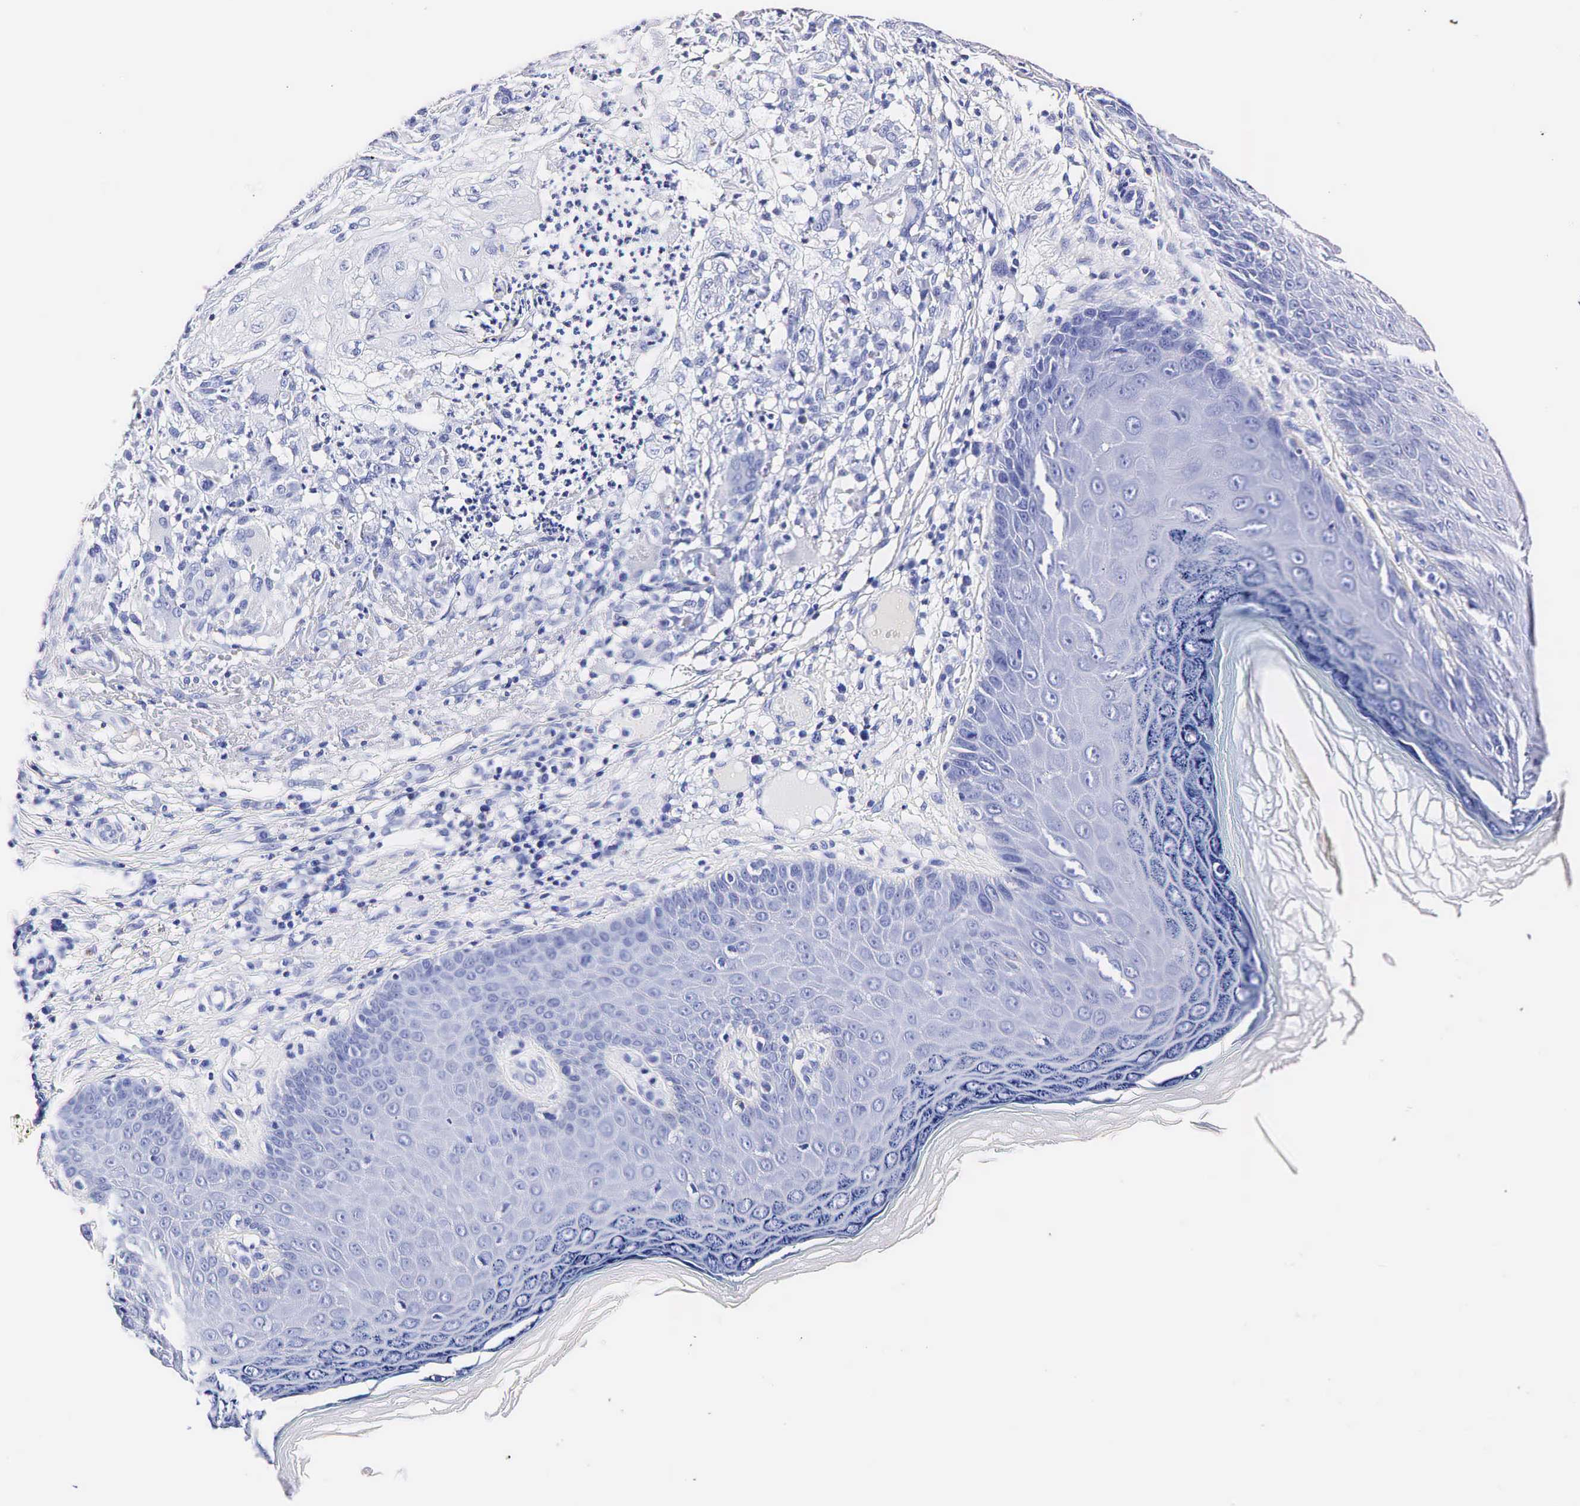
{"staining": {"intensity": "negative", "quantity": "none", "location": "none"}, "tissue": "skin cancer", "cell_type": "Tumor cells", "image_type": "cancer", "snomed": [{"axis": "morphology", "description": "Normal tissue, NOS"}, {"axis": "morphology", "description": "Basal cell carcinoma"}, {"axis": "topography", "description": "Skin"}], "caption": "IHC micrograph of skin cancer stained for a protein (brown), which exhibits no staining in tumor cells.", "gene": "KLK3", "patient": {"sex": "male", "age": 74}}